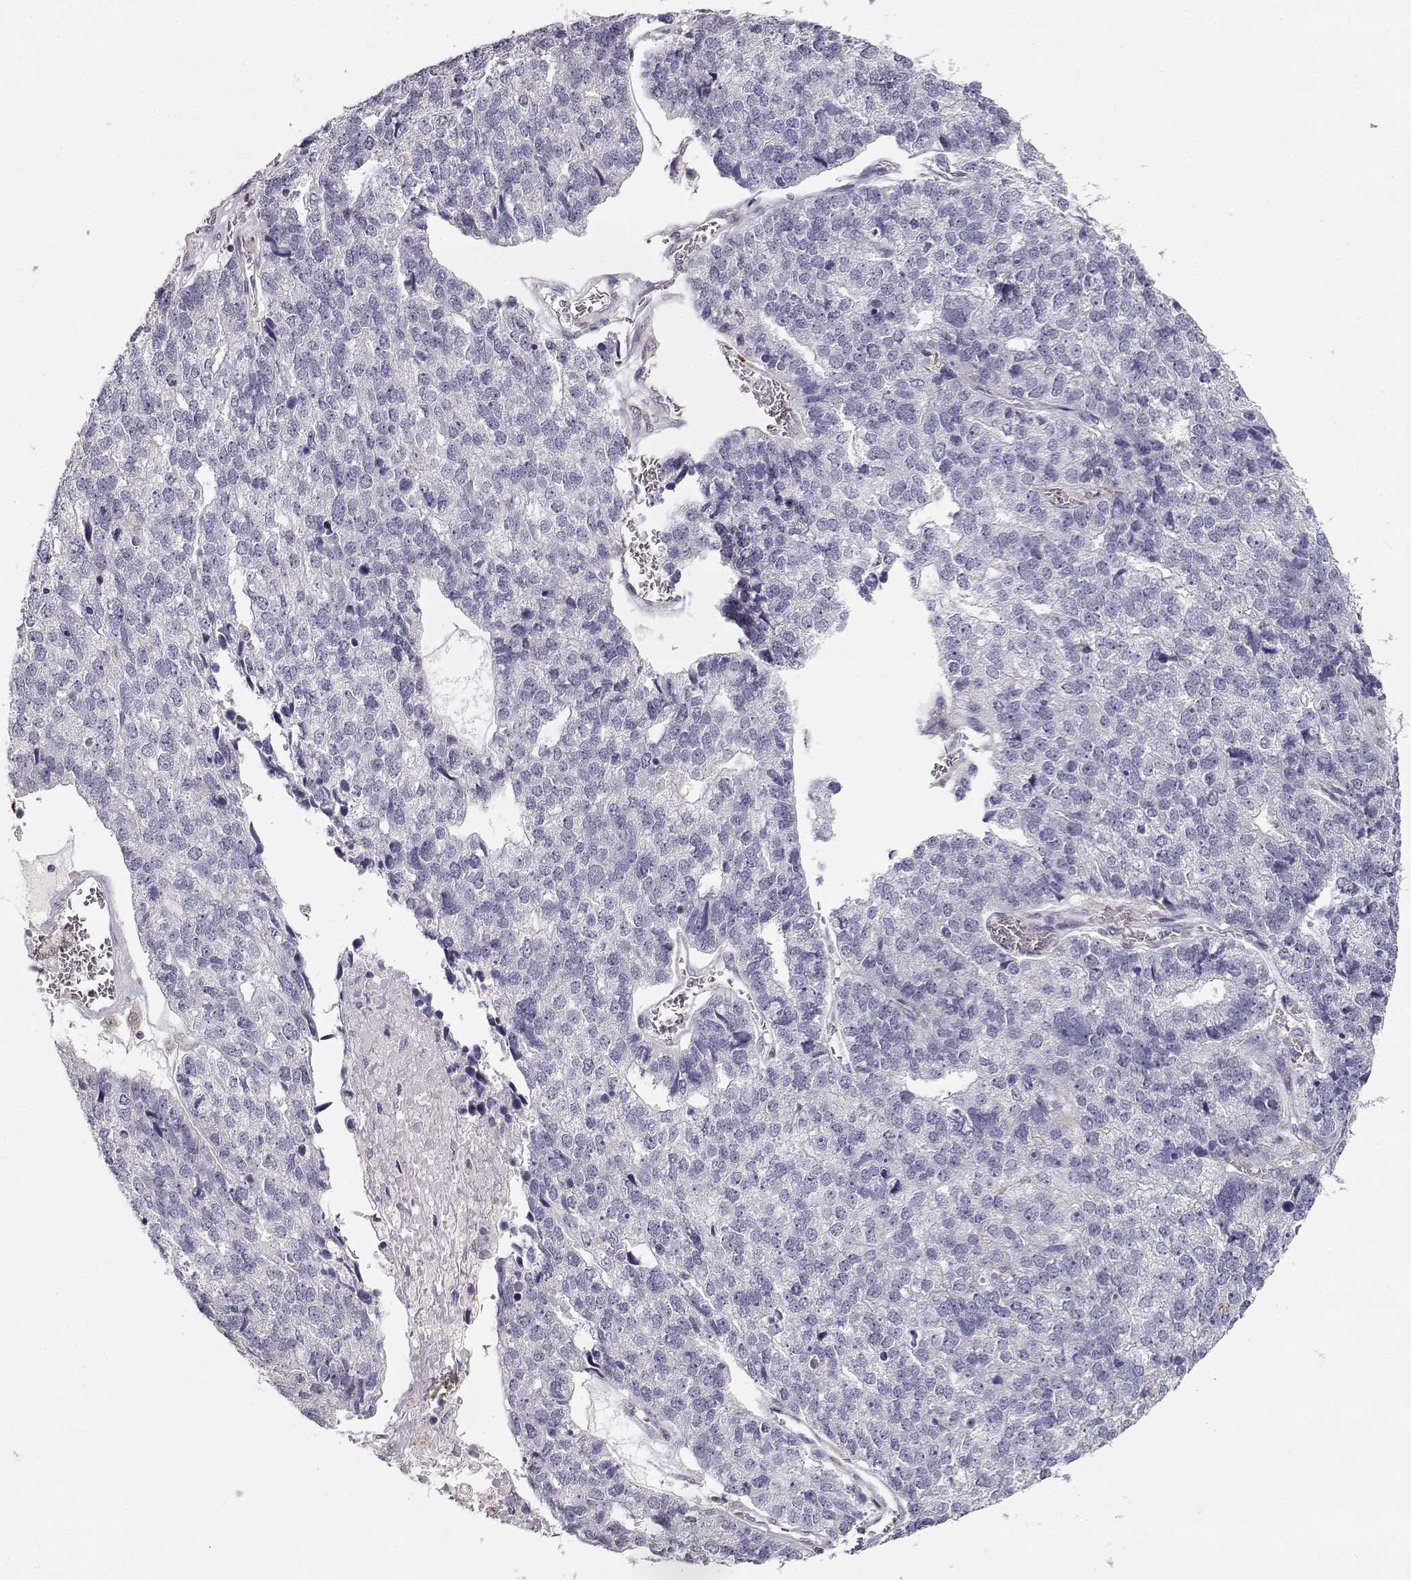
{"staining": {"intensity": "negative", "quantity": "none", "location": "none"}, "tissue": "stomach cancer", "cell_type": "Tumor cells", "image_type": "cancer", "snomed": [{"axis": "morphology", "description": "Adenocarcinoma, NOS"}, {"axis": "topography", "description": "Stomach"}], "caption": "DAB (3,3'-diaminobenzidine) immunohistochemical staining of stomach adenocarcinoma demonstrates no significant staining in tumor cells. (DAB (3,3'-diaminobenzidine) IHC with hematoxylin counter stain).", "gene": "VAV1", "patient": {"sex": "male", "age": 69}}